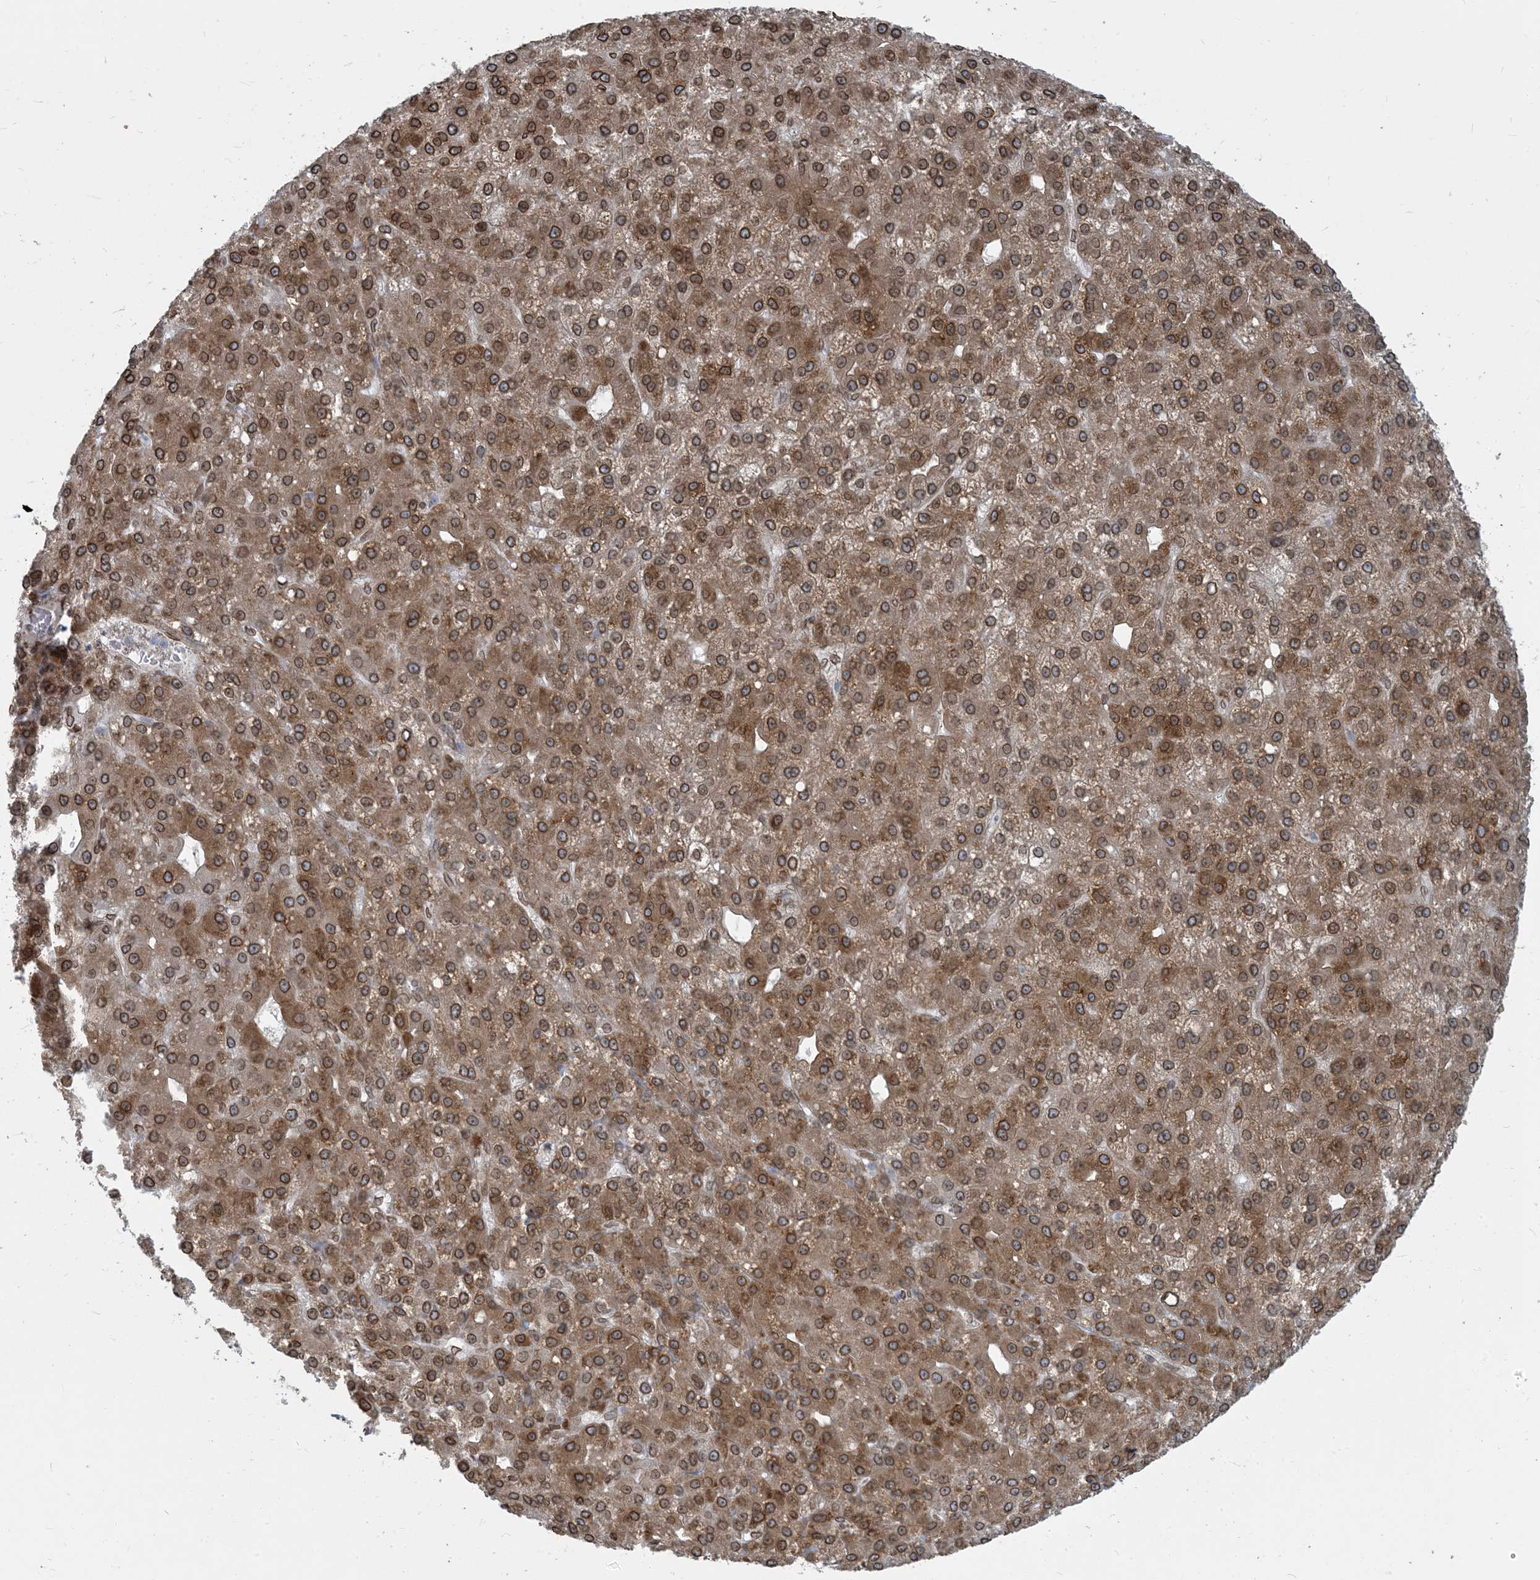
{"staining": {"intensity": "moderate", "quantity": ">75%", "location": "cytoplasmic/membranous,nuclear"}, "tissue": "liver cancer", "cell_type": "Tumor cells", "image_type": "cancer", "snomed": [{"axis": "morphology", "description": "Carcinoma, Hepatocellular, NOS"}, {"axis": "topography", "description": "Liver"}], "caption": "A brown stain highlights moderate cytoplasmic/membranous and nuclear expression of a protein in liver cancer tumor cells.", "gene": "WWP1", "patient": {"sex": "male", "age": 67}}